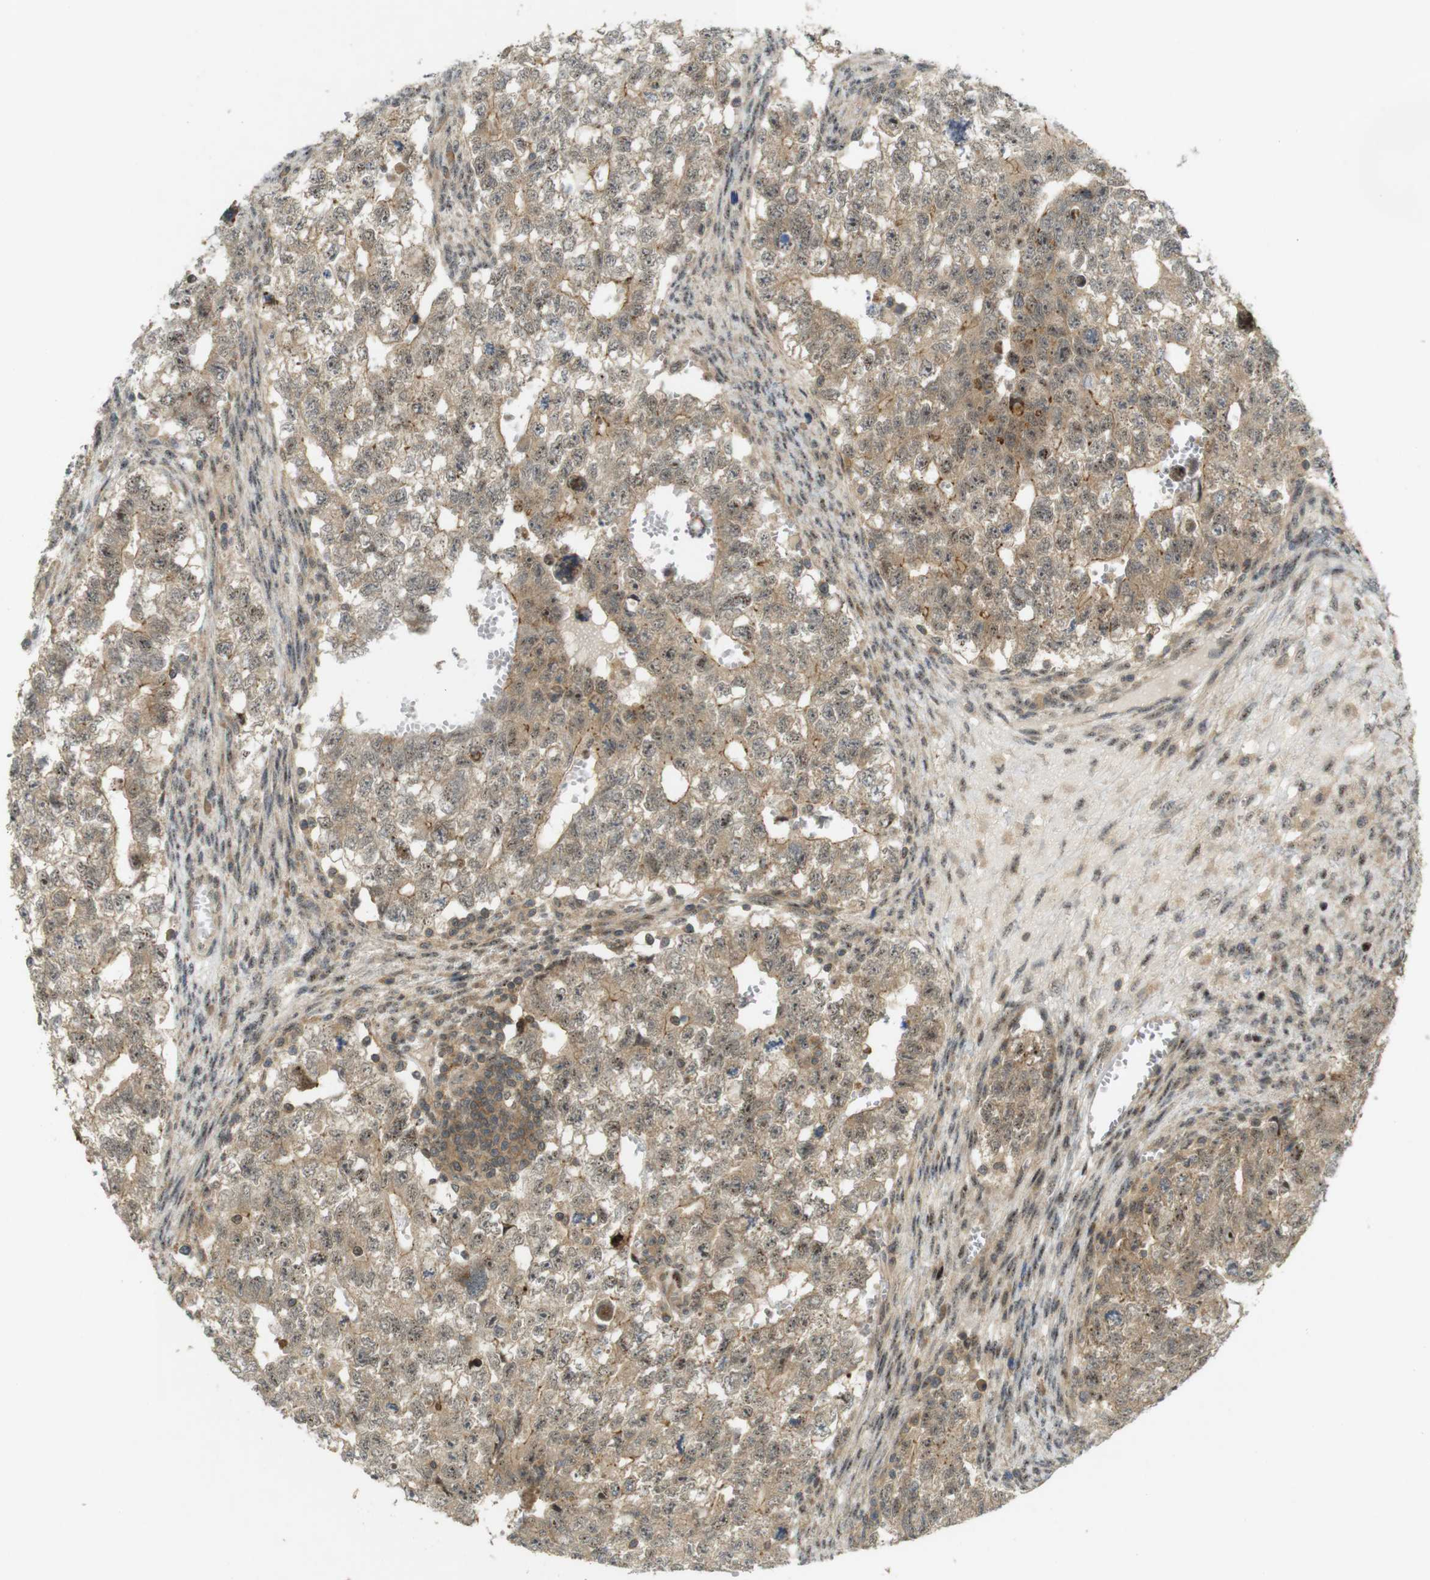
{"staining": {"intensity": "moderate", "quantity": ">75%", "location": "cytoplasmic/membranous,nuclear"}, "tissue": "testis cancer", "cell_type": "Tumor cells", "image_type": "cancer", "snomed": [{"axis": "morphology", "description": "Seminoma, NOS"}, {"axis": "morphology", "description": "Carcinoma, Embryonal, NOS"}, {"axis": "topography", "description": "Testis"}], "caption": "Immunohistochemistry histopathology image of neoplastic tissue: testis cancer stained using immunohistochemistry exhibits medium levels of moderate protein expression localized specifically in the cytoplasmic/membranous and nuclear of tumor cells, appearing as a cytoplasmic/membranous and nuclear brown color.", "gene": "TMX3", "patient": {"sex": "male", "age": 38}}